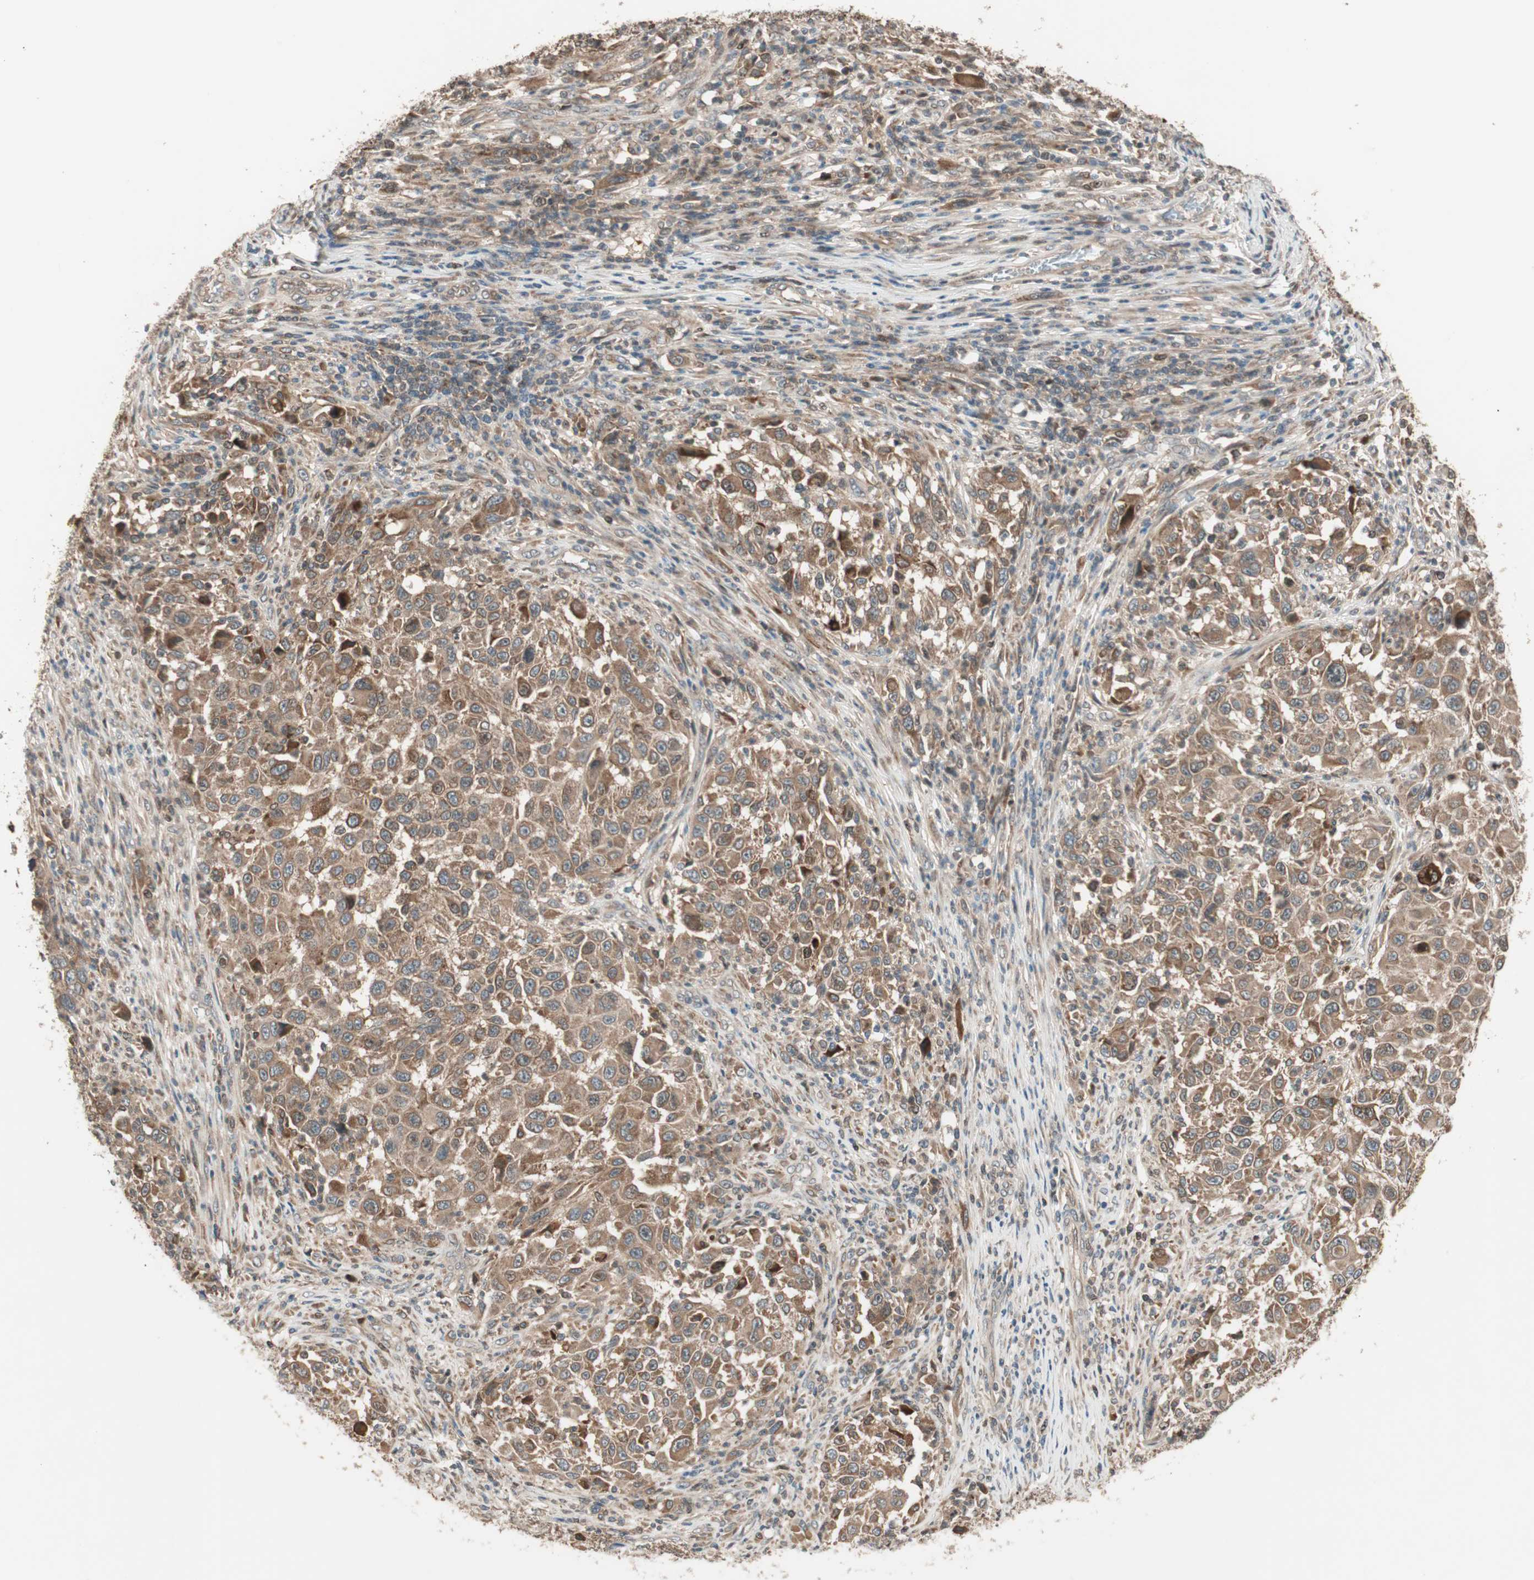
{"staining": {"intensity": "moderate", "quantity": ">75%", "location": "cytoplasmic/membranous"}, "tissue": "melanoma", "cell_type": "Tumor cells", "image_type": "cancer", "snomed": [{"axis": "morphology", "description": "Malignant melanoma, Metastatic site"}, {"axis": "topography", "description": "Lymph node"}], "caption": "This photomicrograph demonstrates IHC staining of malignant melanoma (metastatic site), with medium moderate cytoplasmic/membranous staining in about >75% of tumor cells.", "gene": "ATP6AP2", "patient": {"sex": "male", "age": 61}}